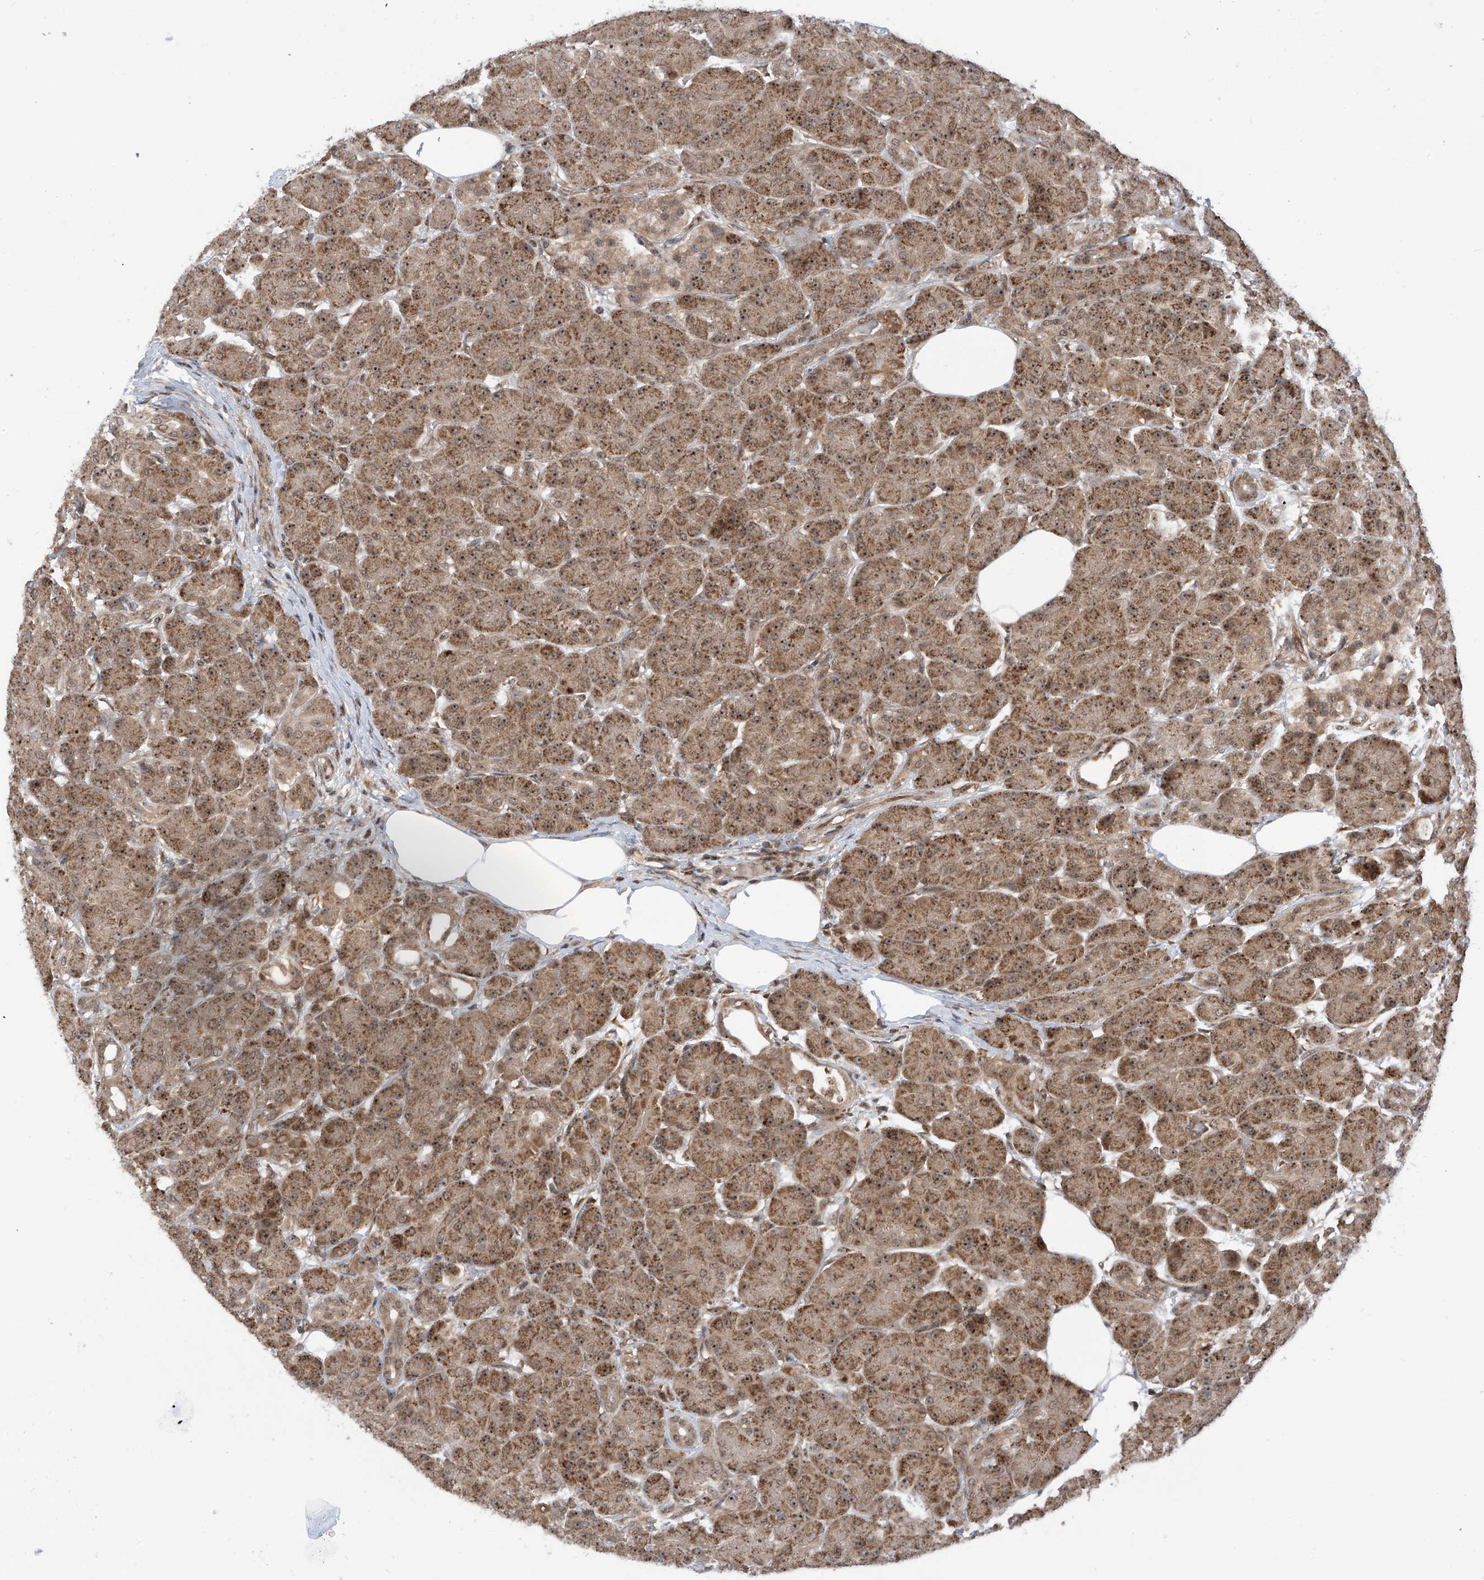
{"staining": {"intensity": "moderate", "quantity": ">75%", "location": "cytoplasmic/membranous,nuclear"}, "tissue": "pancreas", "cell_type": "Exocrine glandular cells", "image_type": "normal", "snomed": [{"axis": "morphology", "description": "Normal tissue, NOS"}, {"axis": "topography", "description": "Pancreas"}], "caption": "An immunohistochemistry histopathology image of unremarkable tissue is shown. Protein staining in brown labels moderate cytoplasmic/membranous,nuclear positivity in pancreas within exocrine glandular cells.", "gene": "C1orf131", "patient": {"sex": "male", "age": 63}}